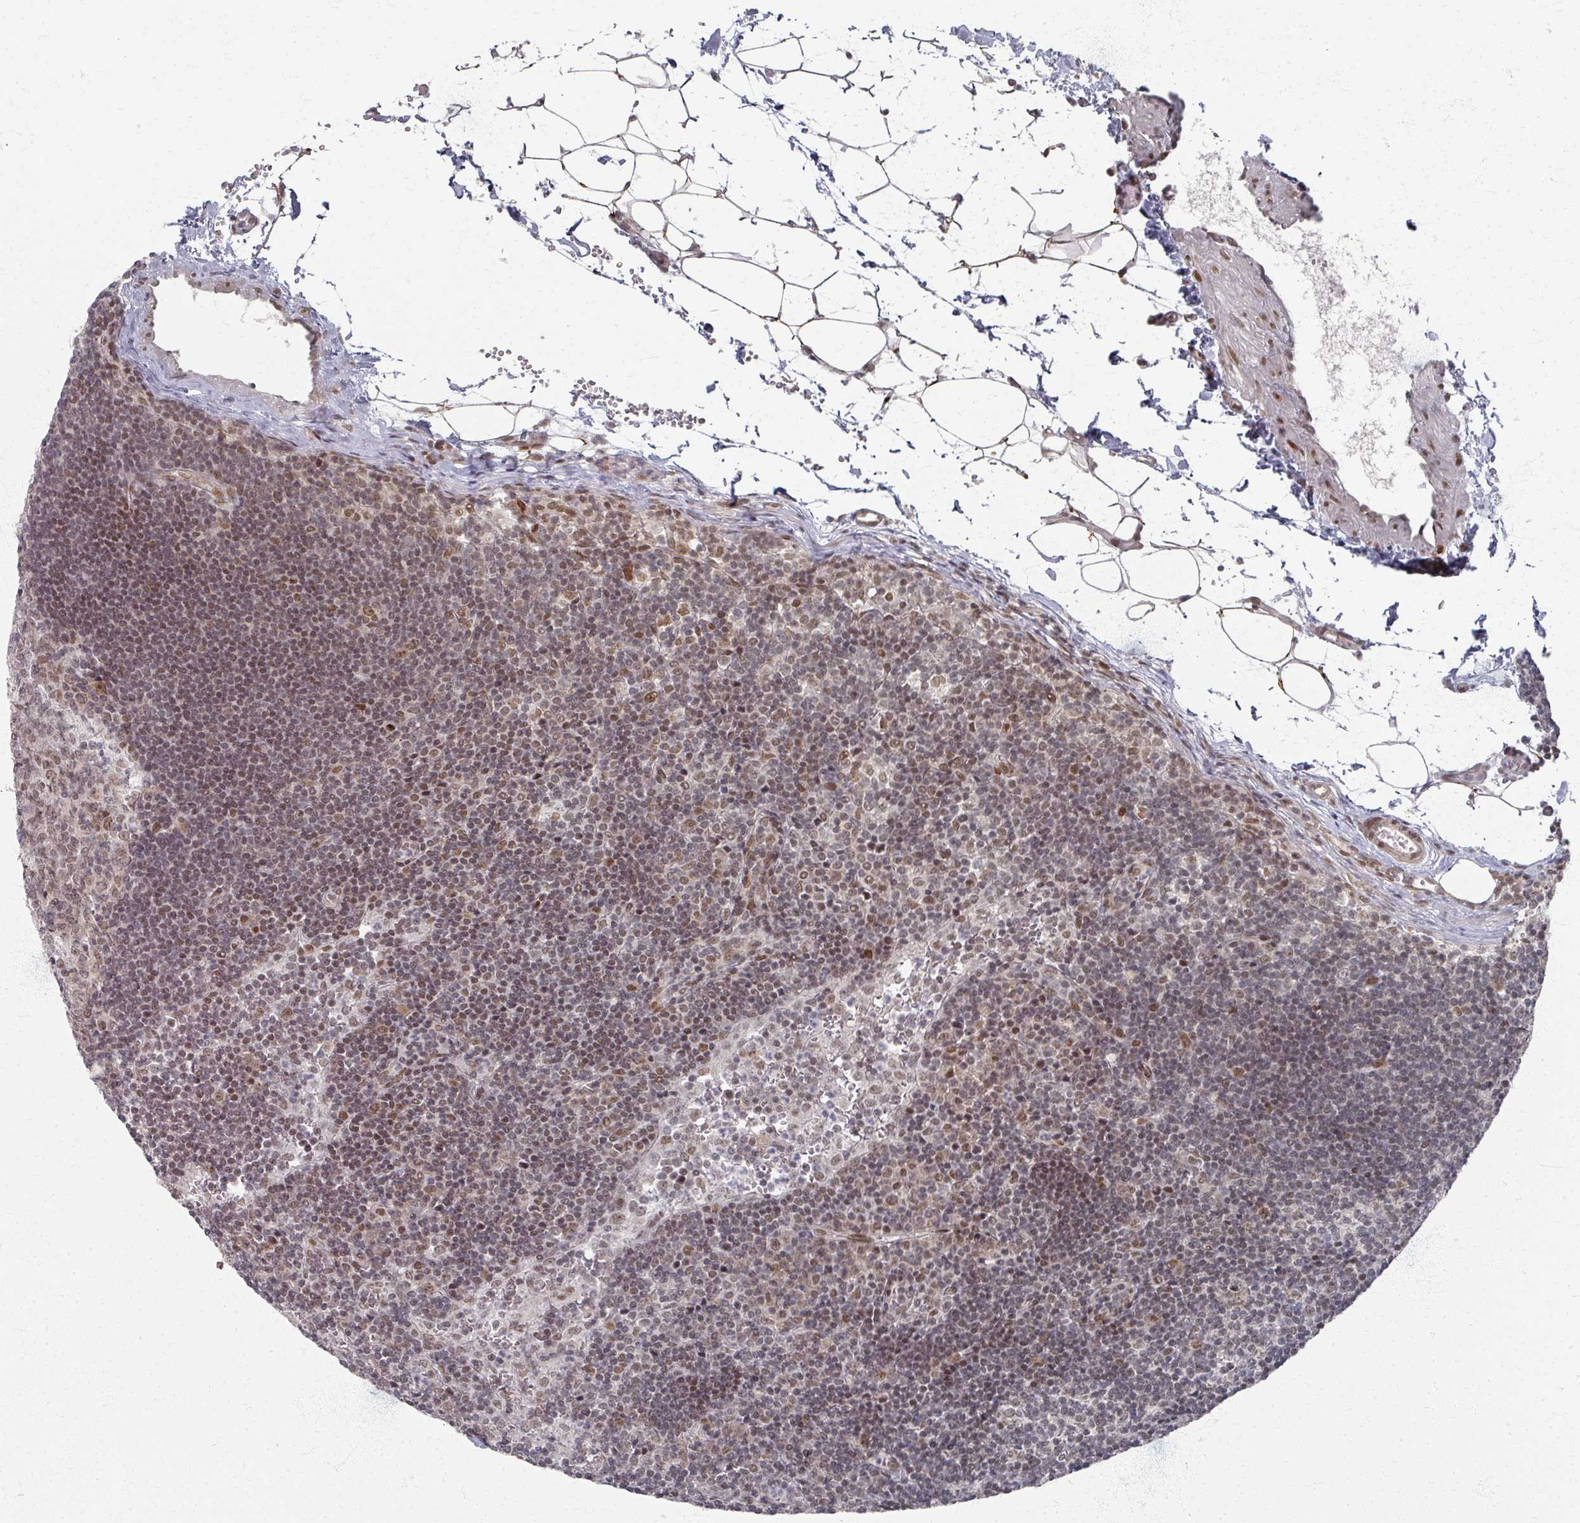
{"staining": {"intensity": "moderate", "quantity": "25%-75%", "location": "nuclear"}, "tissue": "lymph node", "cell_type": "Germinal center cells", "image_type": "normal", "snomed": [{"axis": "morphology", "description": "Normal tissue, NOS"}, {"axis": "topography", "description": "Lymph node"}], "caption": "High-magnification brightfield microscopy of normal lymph node stained with DAB (brown) and counterstained with hematoxylin (blue). germinal center cells exhibit moderate nuclear expression is seen in approximately25%-75% of cells.", "gene": "PSKH1", "patient": {"sex": "female", "age": 29}}